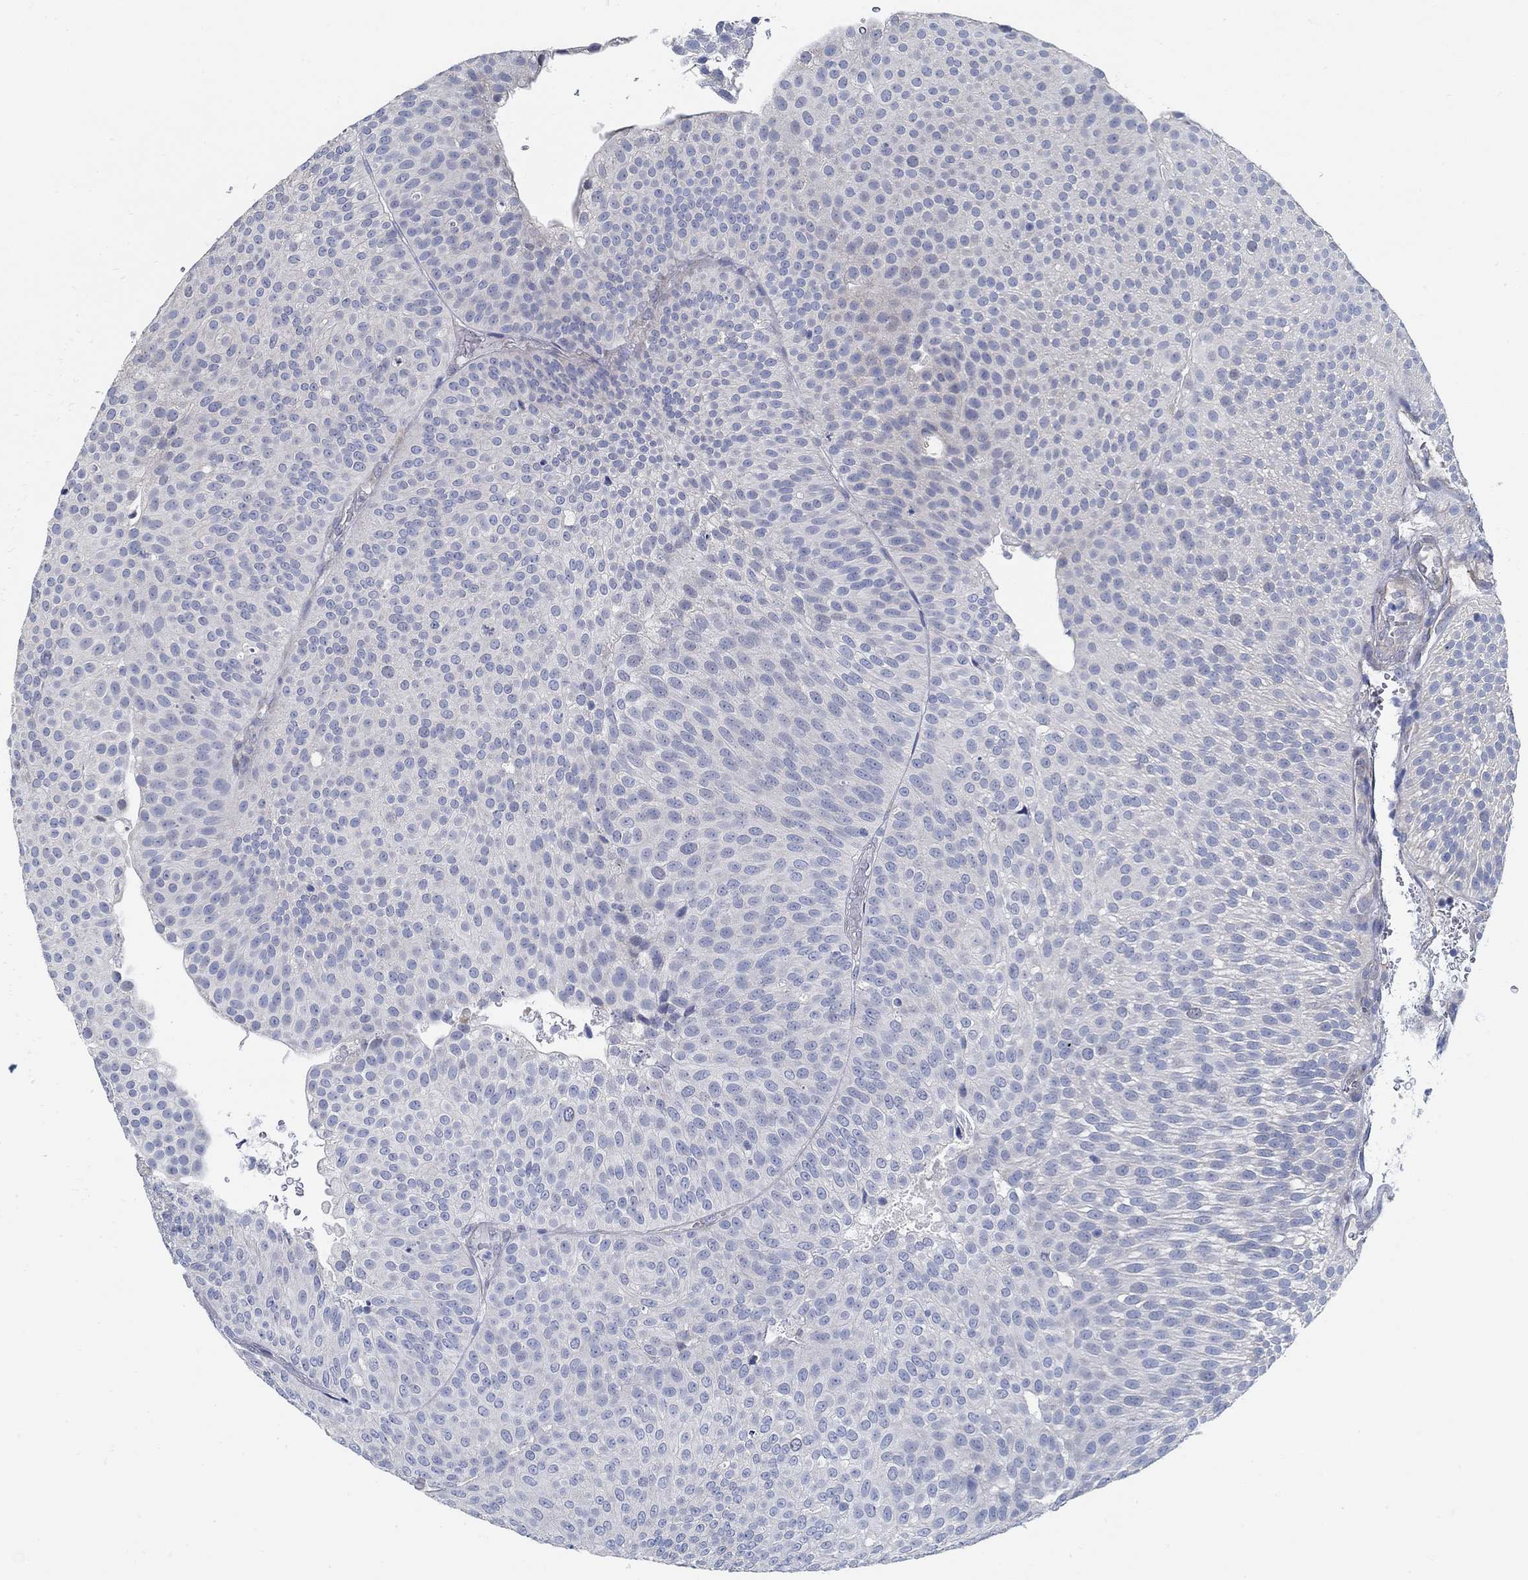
{"staining": {"intensity": "negative", "quantity": "none", "location": "none"}, "tissue": "urothelial cancer", "cell_type": "Tumor cells", "image_type": "cancer", "snomed": [{"axis": "morphology", "description": "Urothelial carcinoma, Low grade"}, {"axis": "topography", "description": "Urinary bladder"}], "caption": "High magnification brightfield microscopy of low-grade urothelial carcinoma stained with DAB (3,3'-diaminobenzidine) (brown) and counterstained with hematoxylin (blue): tumor cells show no significant positivity.", "gene": "C15orf39", "patient": {"sex": "male", "age": 65}}